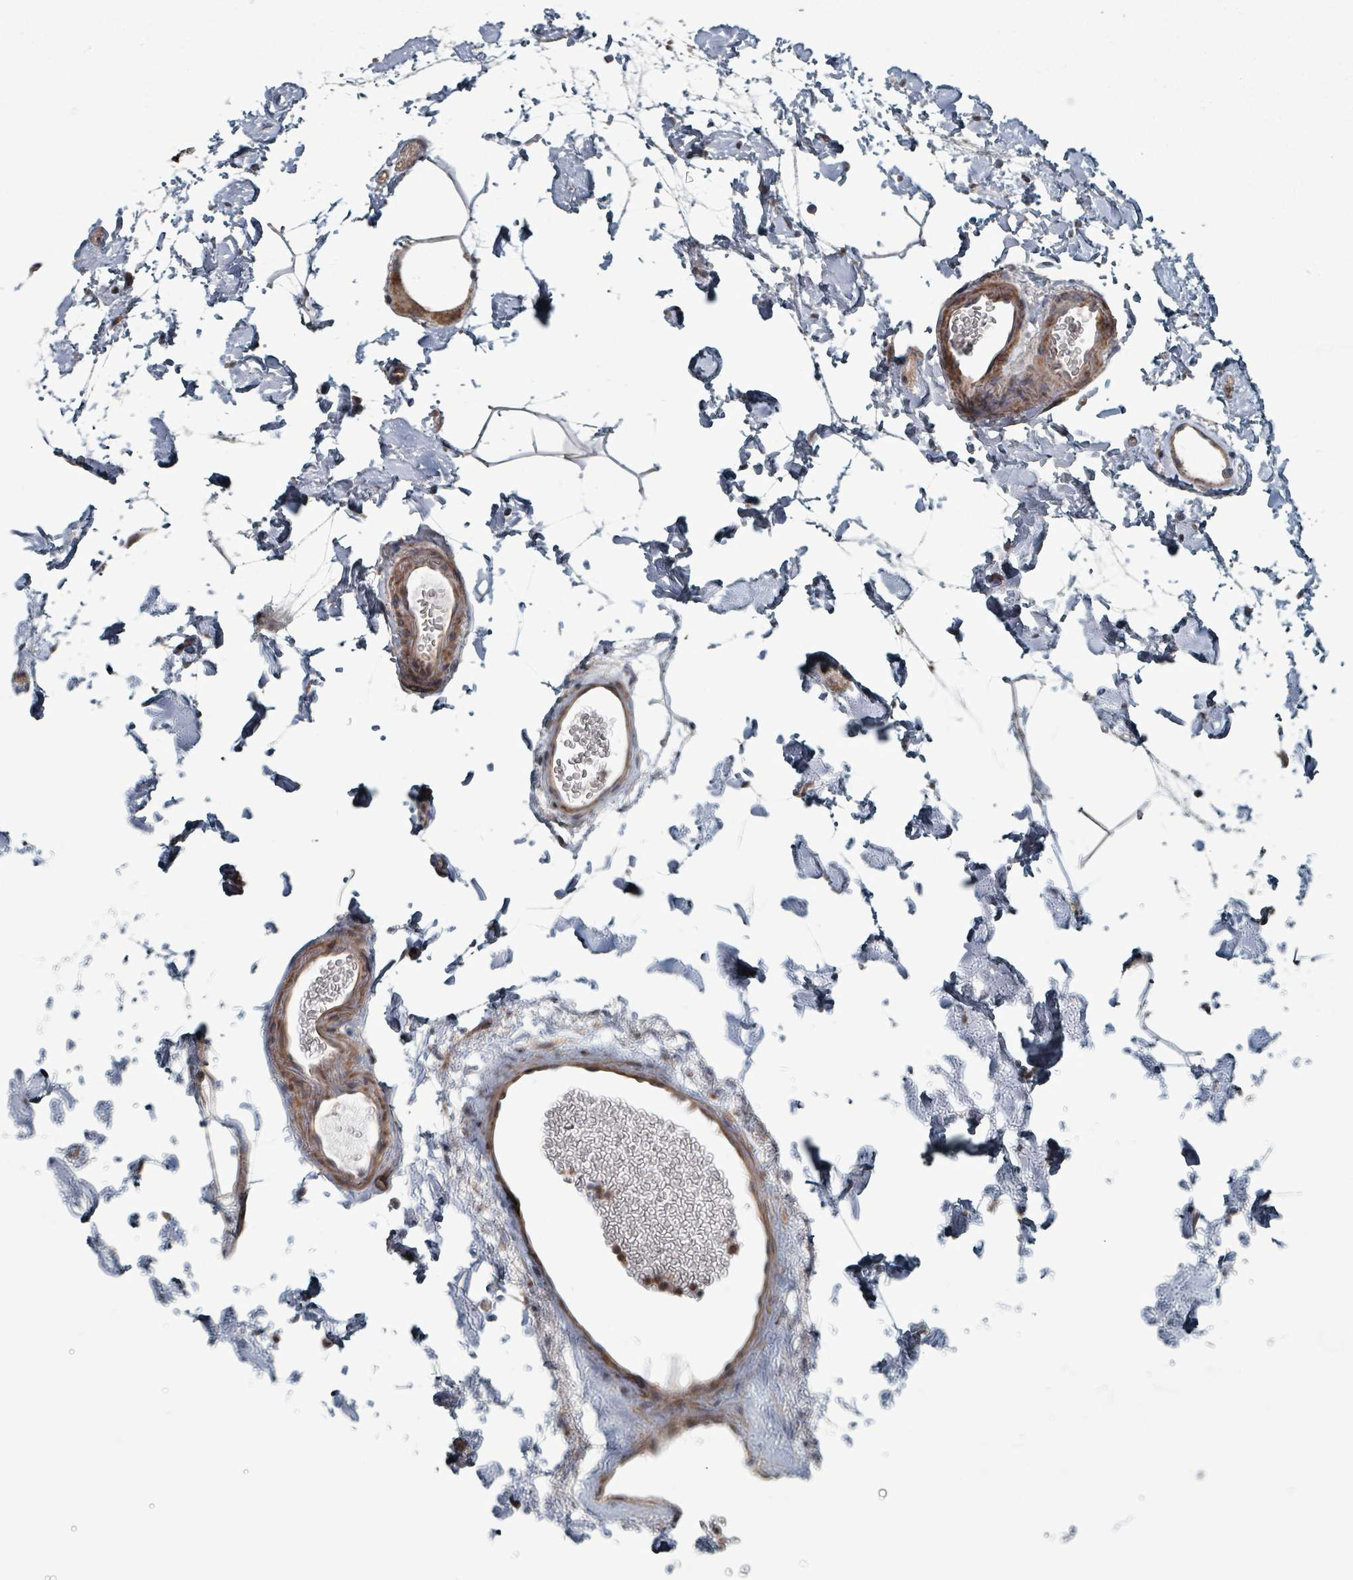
{"staining": {"intensity": "moderate", "quantity": ">75%", "location": "cytoplasmic/membranous"}, "tissue": "colon", "cell_type": "Endothelial cells", "image_type": "normal", "snomed": [{"axis": "morphology", "description": "Normal tissue, NOS"}, {"axis": "topography", "description": "Colon"}], "caption": "Colon stained with IHC shows moderate cytoplasmic/membranous expression in approximately >75% of endothelial cells.", "gene": "MRPL4", "patient": {"sex": "female", "age": 84}}